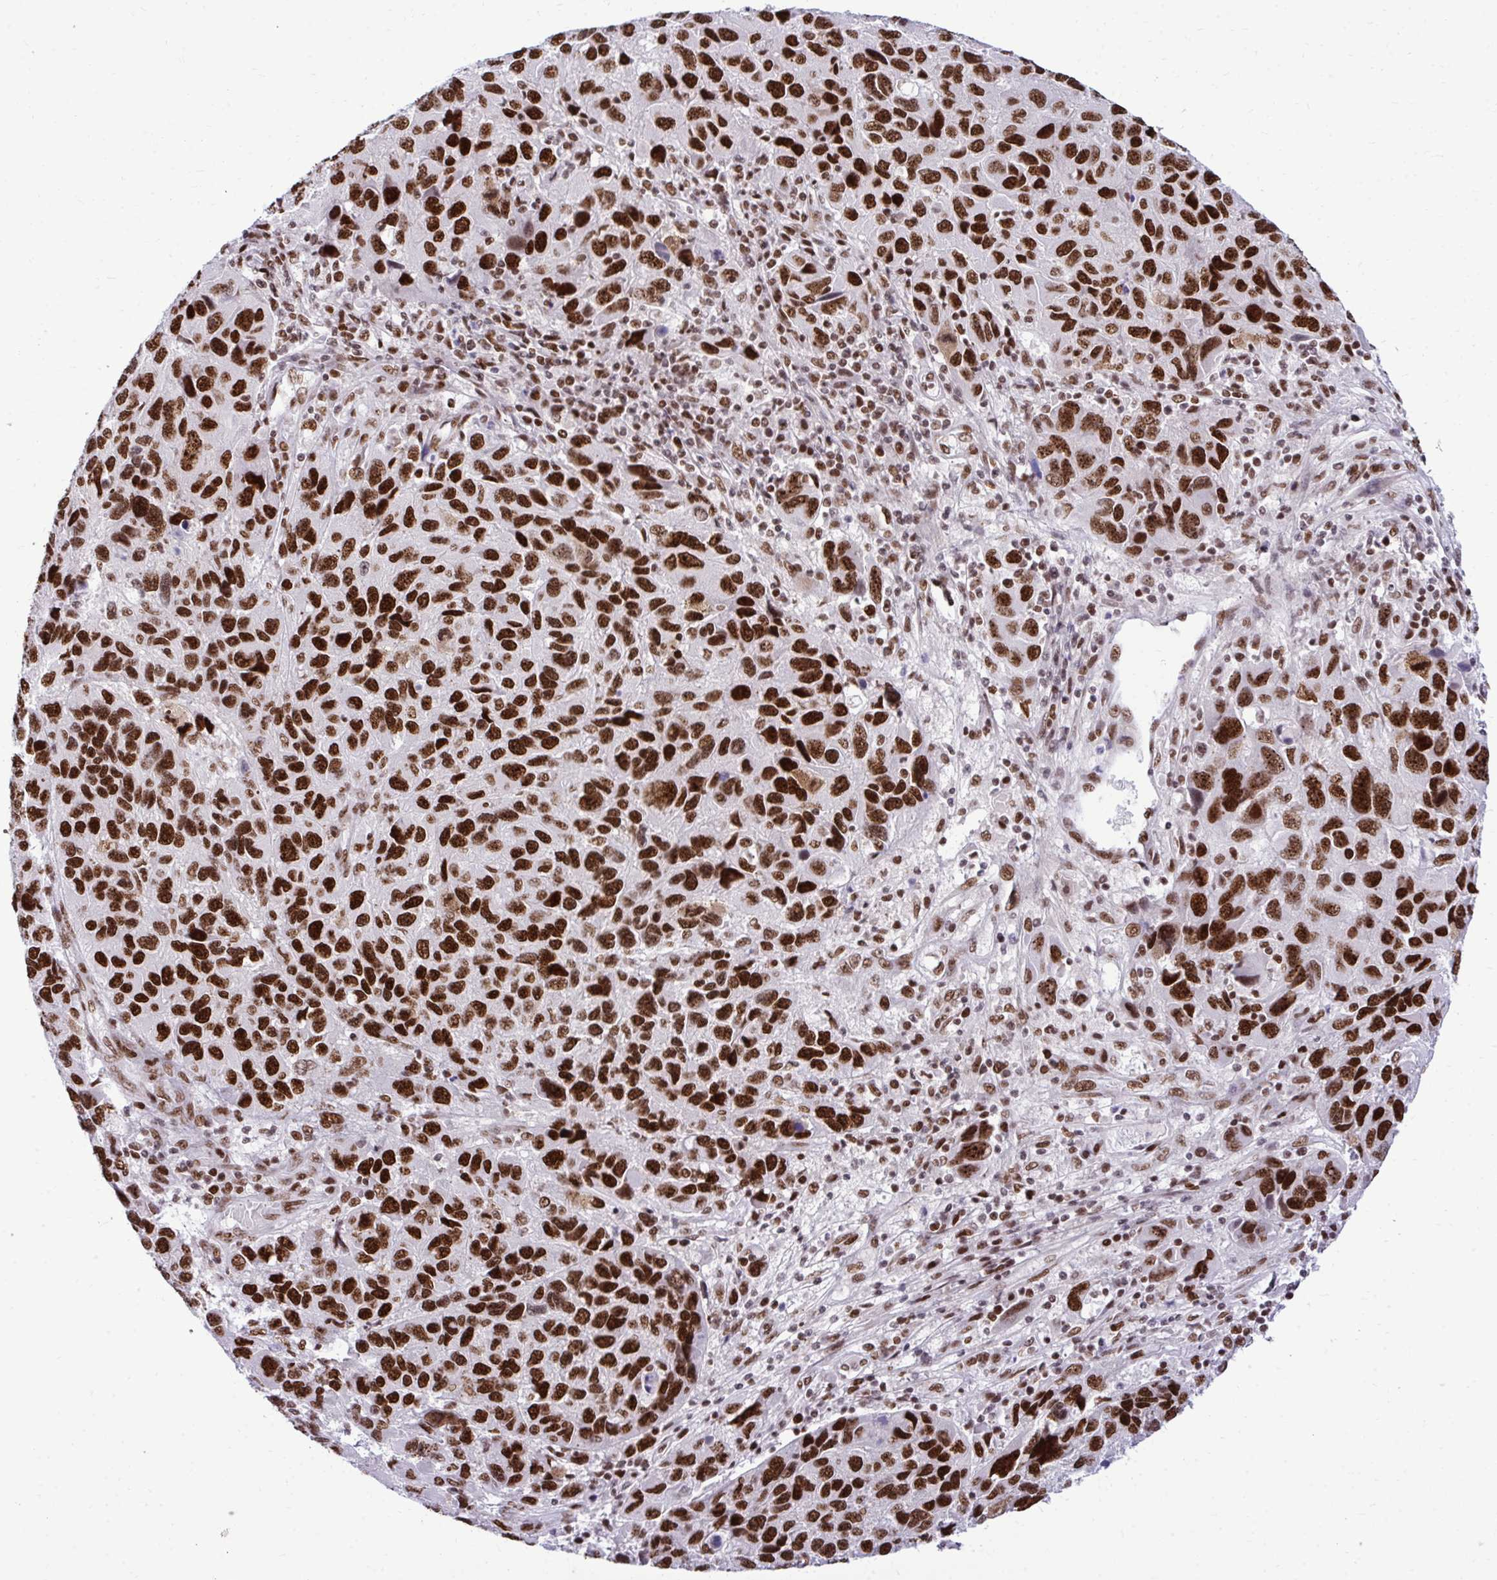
{"staining": {"intensity": "strong", "quantity": ">75%", "location": "nuclear"}, "tissue": "melanoma", "cell_type": "Tumor cells", "image_type": "cancer", "snomed": [{"axis": "morphology", "description": "Malignant melanoma, NOS"}, {"axis": "topography", "description": "Skin"}], "caption": "This image exhibits IHC staining of human melanoma, with high strong nuclear expression in approximately >75% of tumor cells.", "gene": "CDYL", "patient": {"sex": "male", "age": 53}}